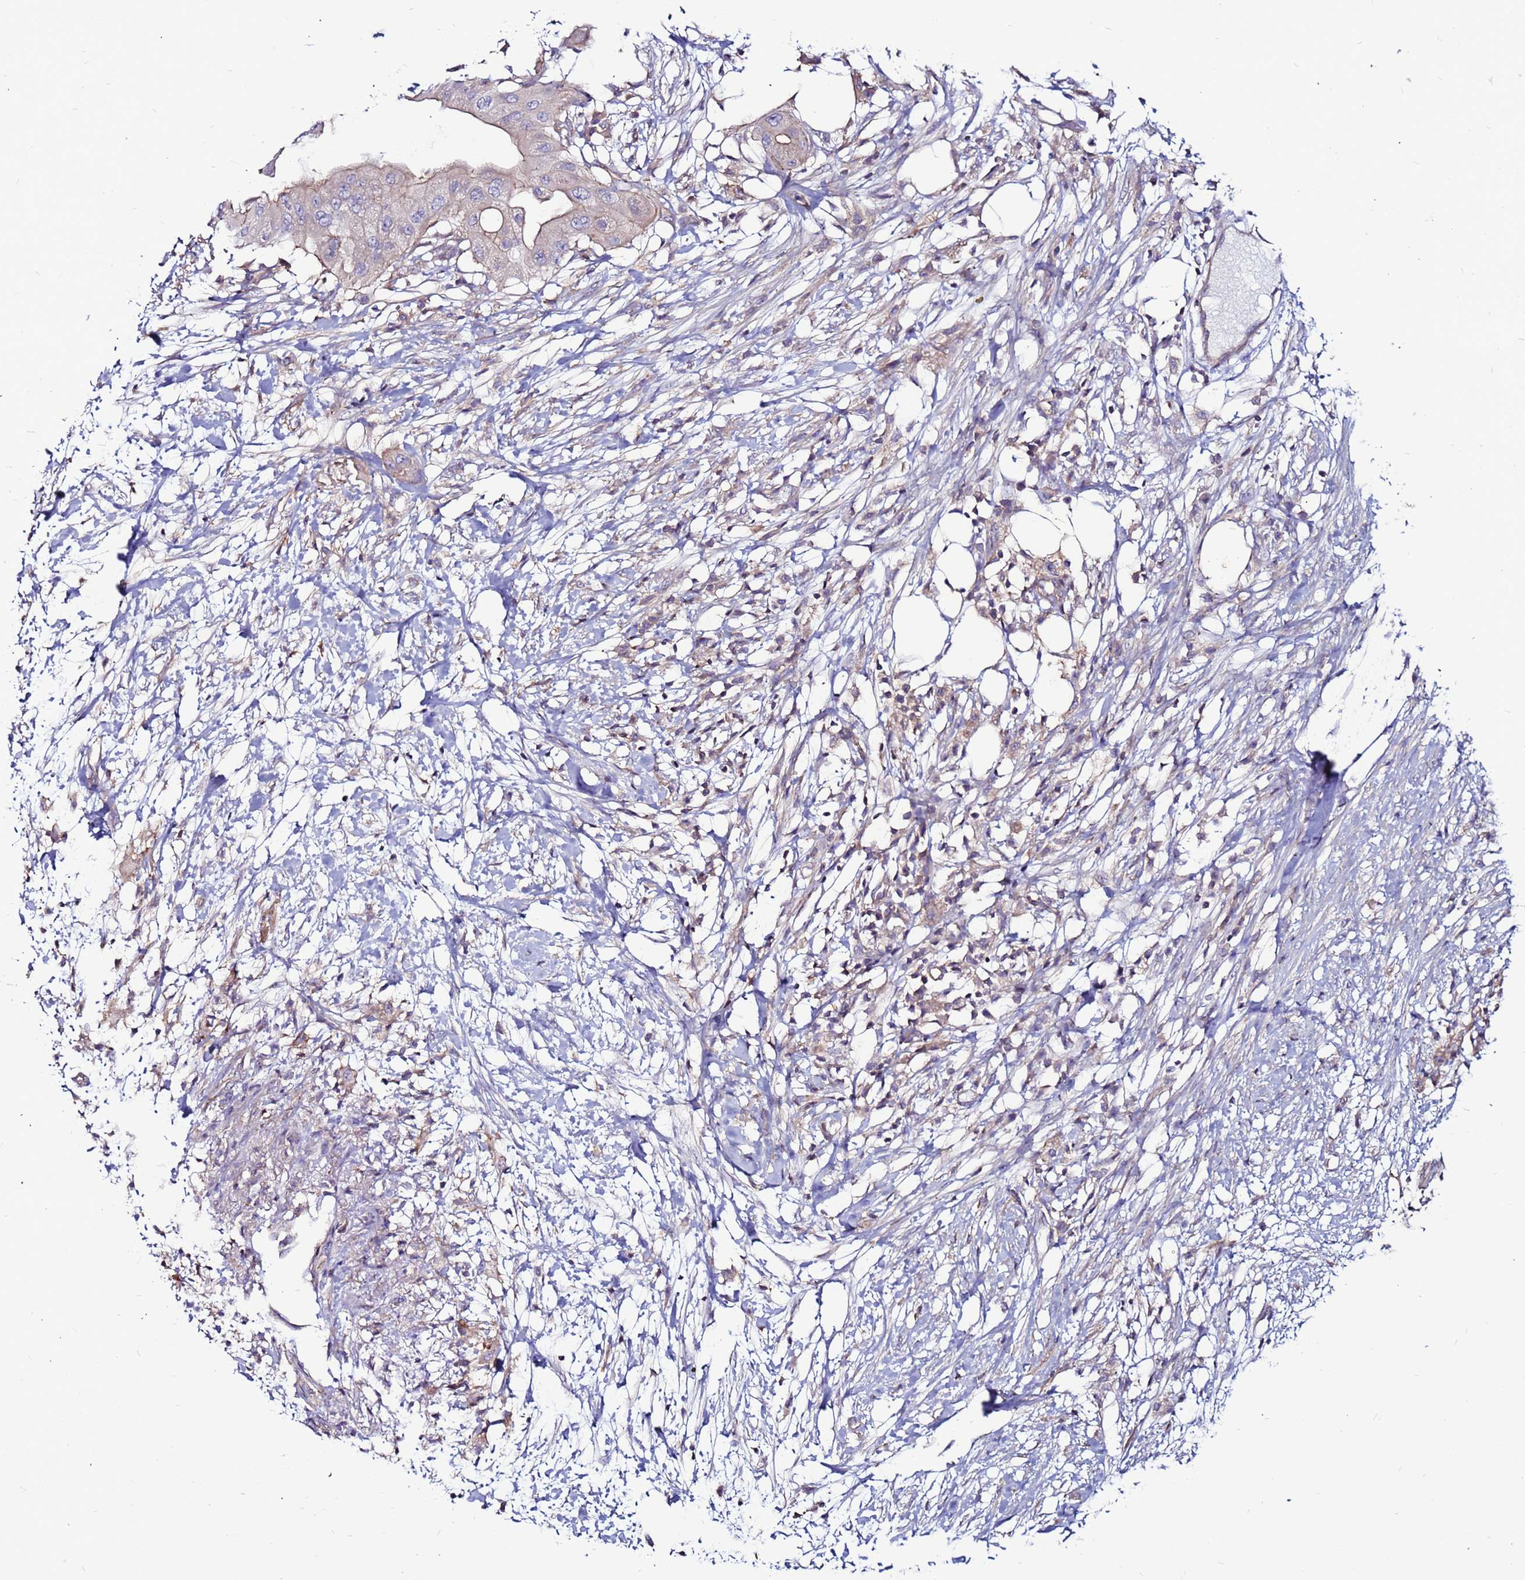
{"staining": {"intensity": "moderate", "quantity": "<25%", "location": "cytoplasmic/membranous"}, "tissue": "pancreatic cancer", "cell_type": "Tumor cells", "image_type": "cancer", "snomed": [{"axis": "morphology", "description": "Adenocarcinoma, NOS"}, {"axis": "topography", "description": "Pancreas"}], "caption": "Immunohistochemical staining of human pancreatic cancer (adenocarcinoma) reveals low levels of moderate cytoplasmic/membranous staining in approximately <25% of tumor cells.", "gene": "NRN1L", "patient": {"sex": "male", "age": 68}}